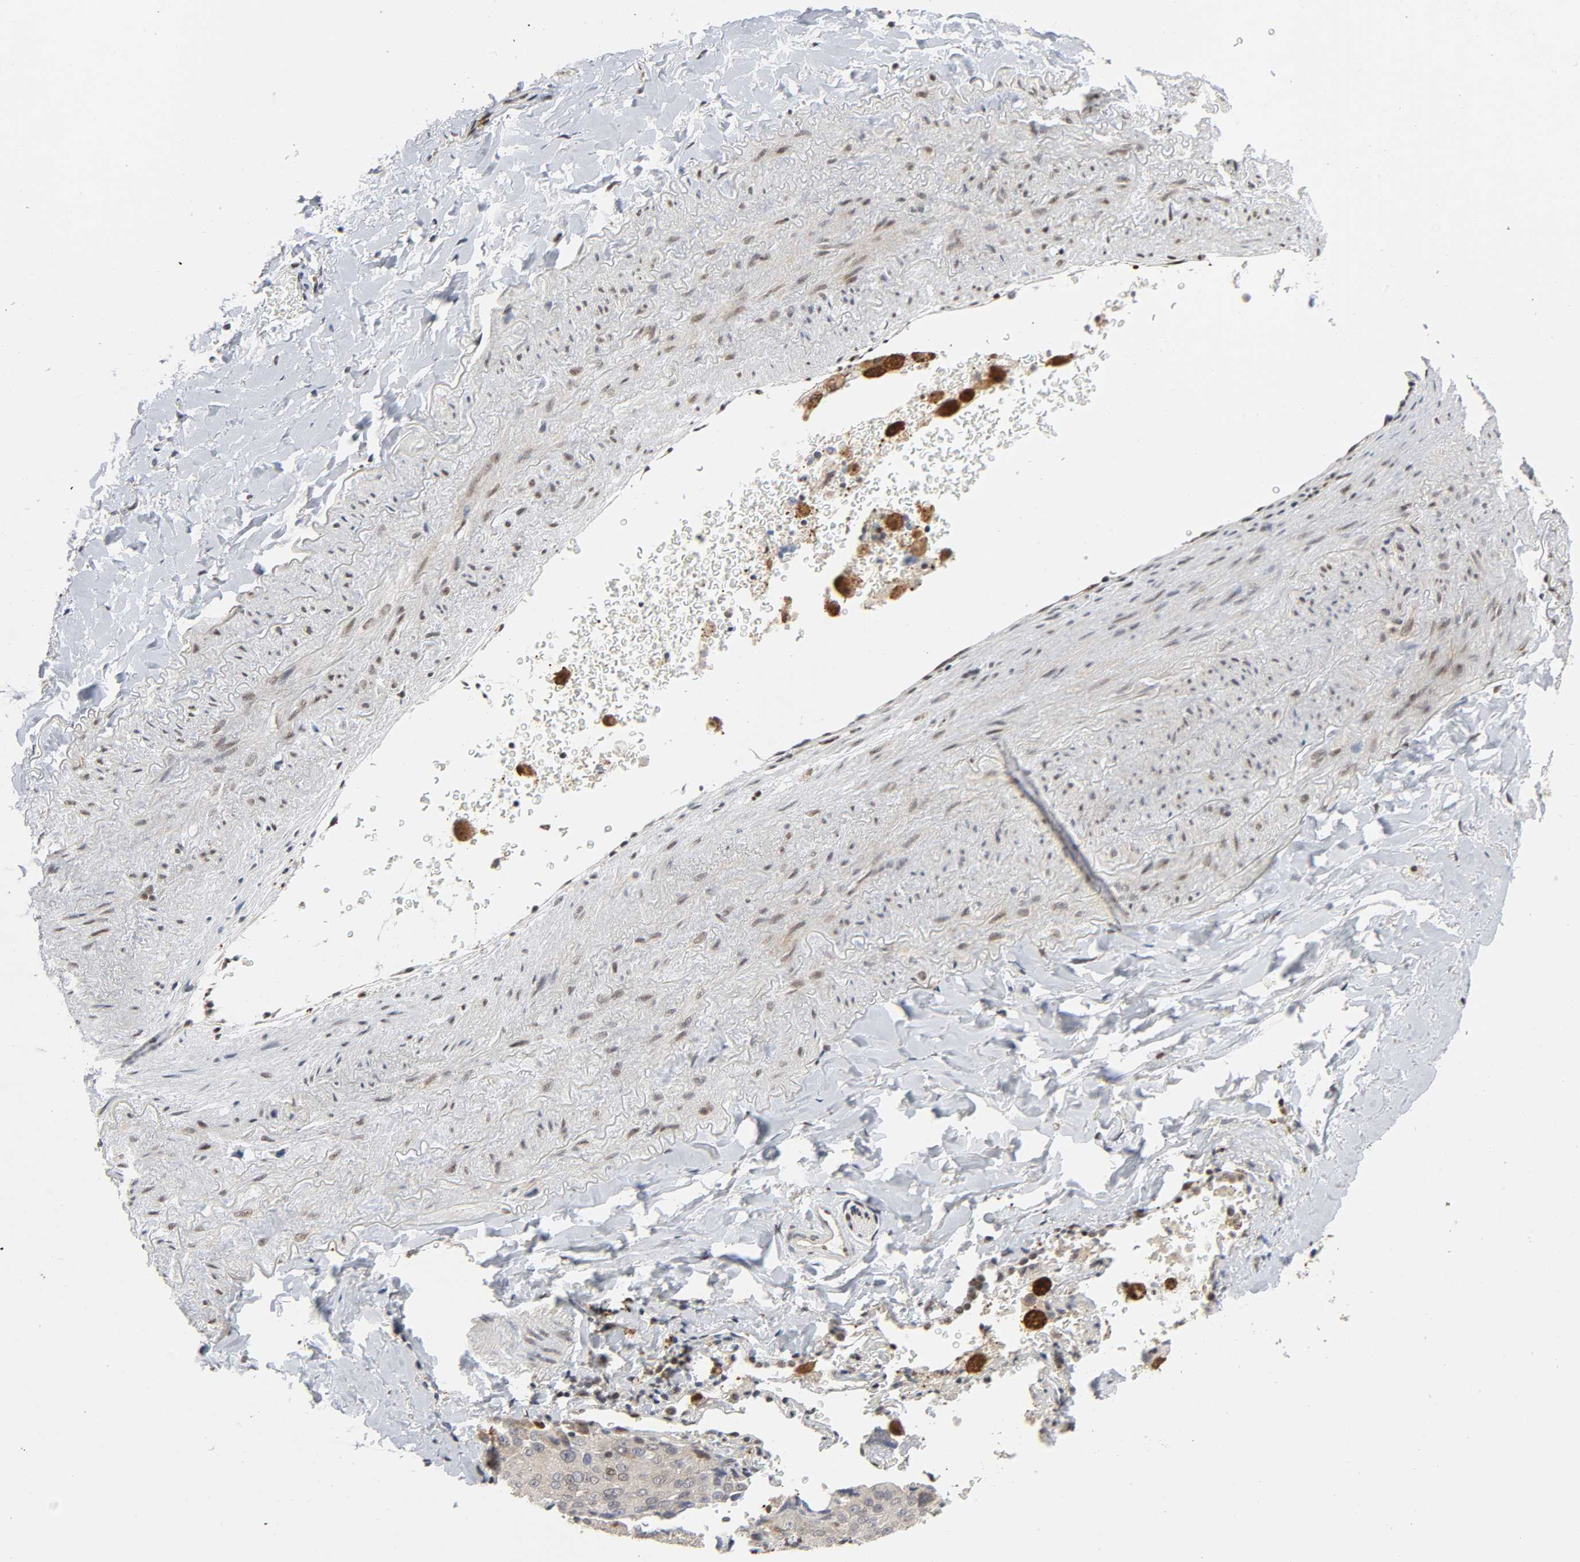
{"staining": {"intensity": "negative", "quantity": "none", "location": "none"}, "tissue": "lung cancer", "cell_type": "Tumor cells", "image_type": "cancer", "snomed": [{"axis": "morphology", "description": "Squamous cell carcinoma, NOS"}, {"axis": "topography", "description": "Lung"}], "caption": "This image is of lung cancer (squamous cell carcinoma) stained with IHC to label a protein in brown with the nuclei are counter-stained blue. There is no positivity in tumor cells. The staining was performed using DAB to visualize the protein expression in brown, while the nuclei were stained in blue with hematoxylin (Magnification: 20x).", "gene": "KAT2B", "patient": {"sex": "male", "age": 54}}